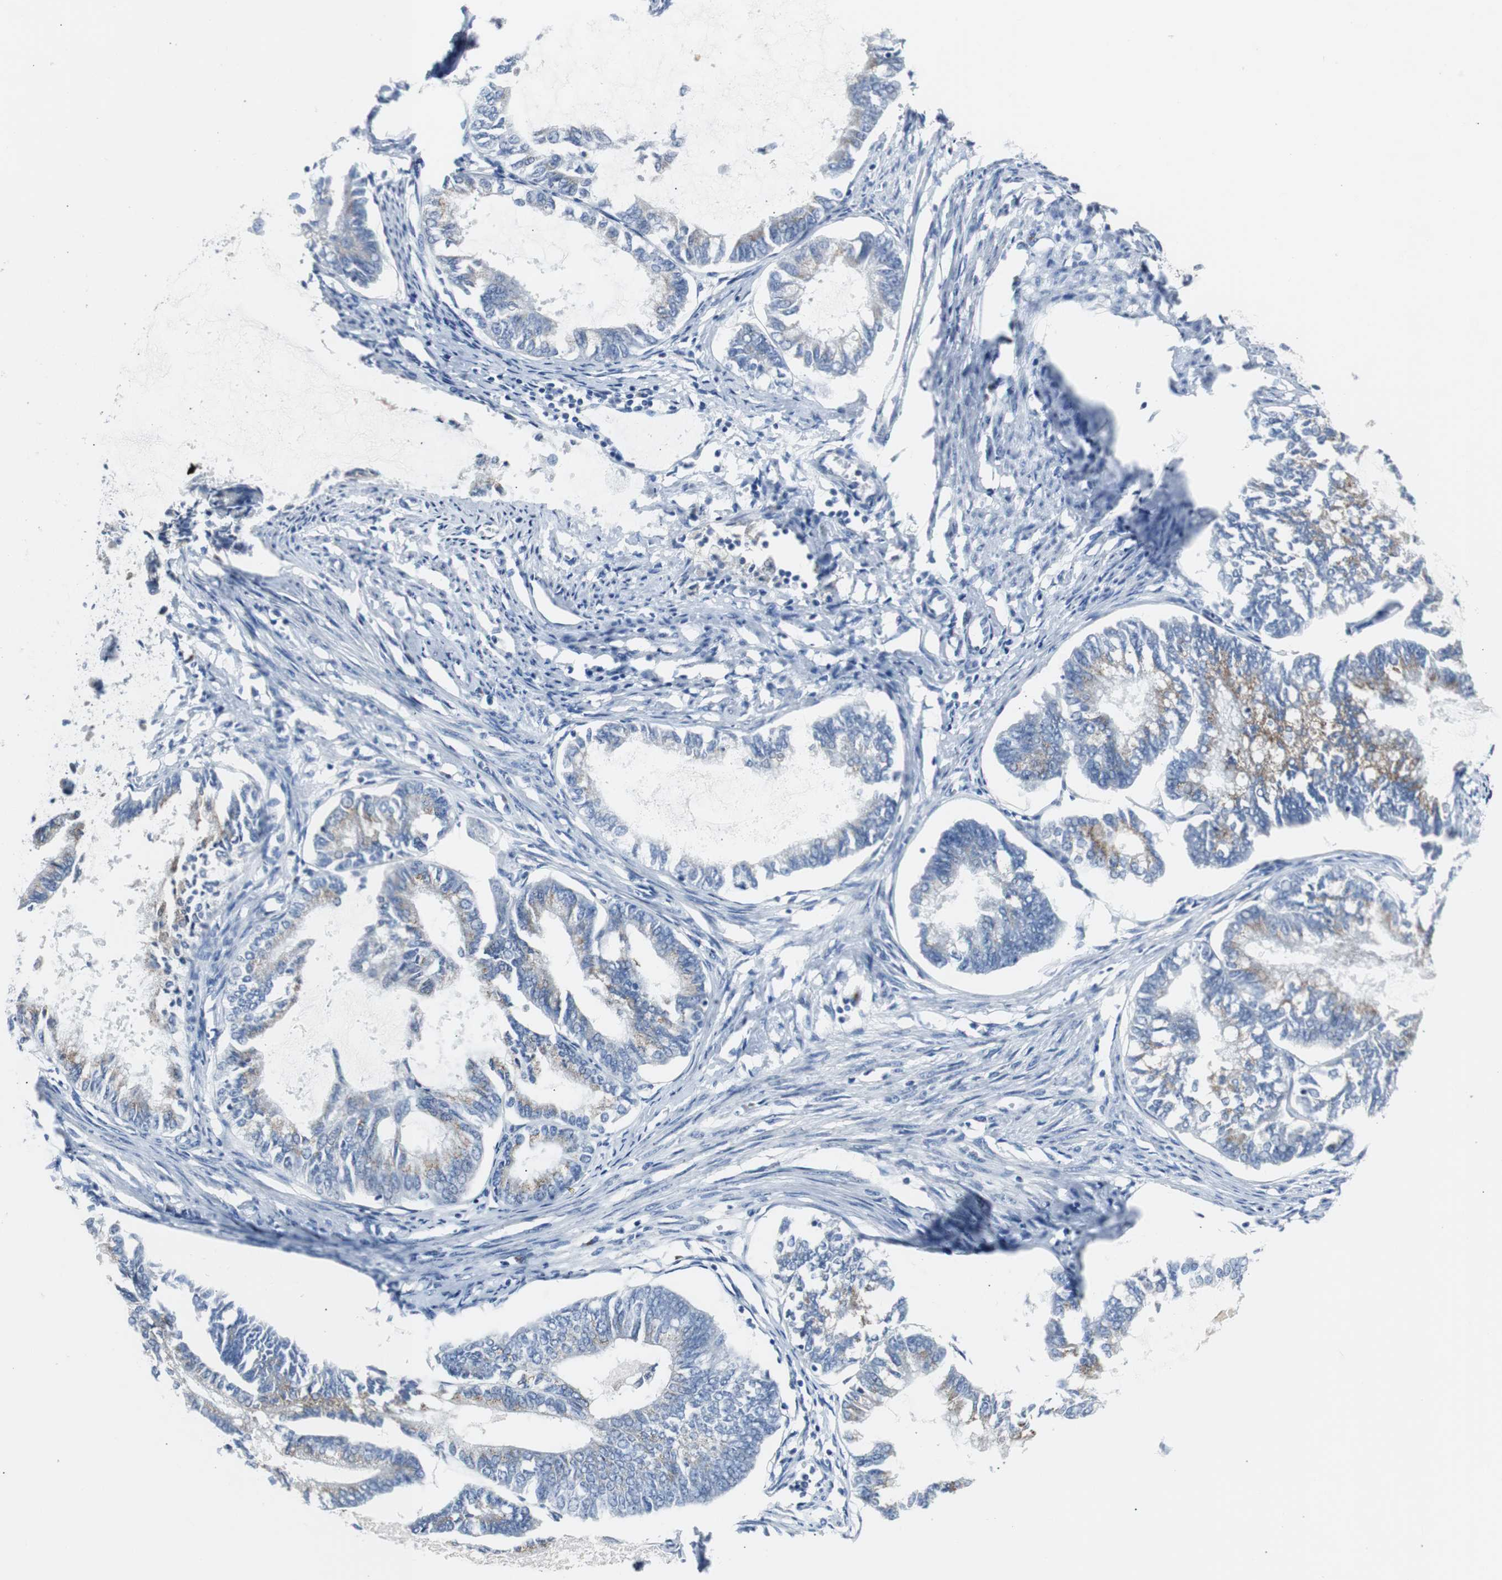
{"staining": {"intensity": "weak", "quantity": "25%-75%", "location": "cytoplasmic/membranous"}, "tissue": "endometrial cancer", "cell_type": "Tumor cells", "image_type": "cancer", "snomed": [{"axis": "morphology", "description": "Adenocarcinoma, NOS"}, {"axis": "topography", "description": "Endometrium"}], "caption": "Immunohistochemical staining of human endometrial cancer reveals low levels of weak cytoplasmic/membranous expression in approximately 25%-75% of tumor cells.", "gene": "SOX30", "patient": {"sex": "female", "age": 86}}